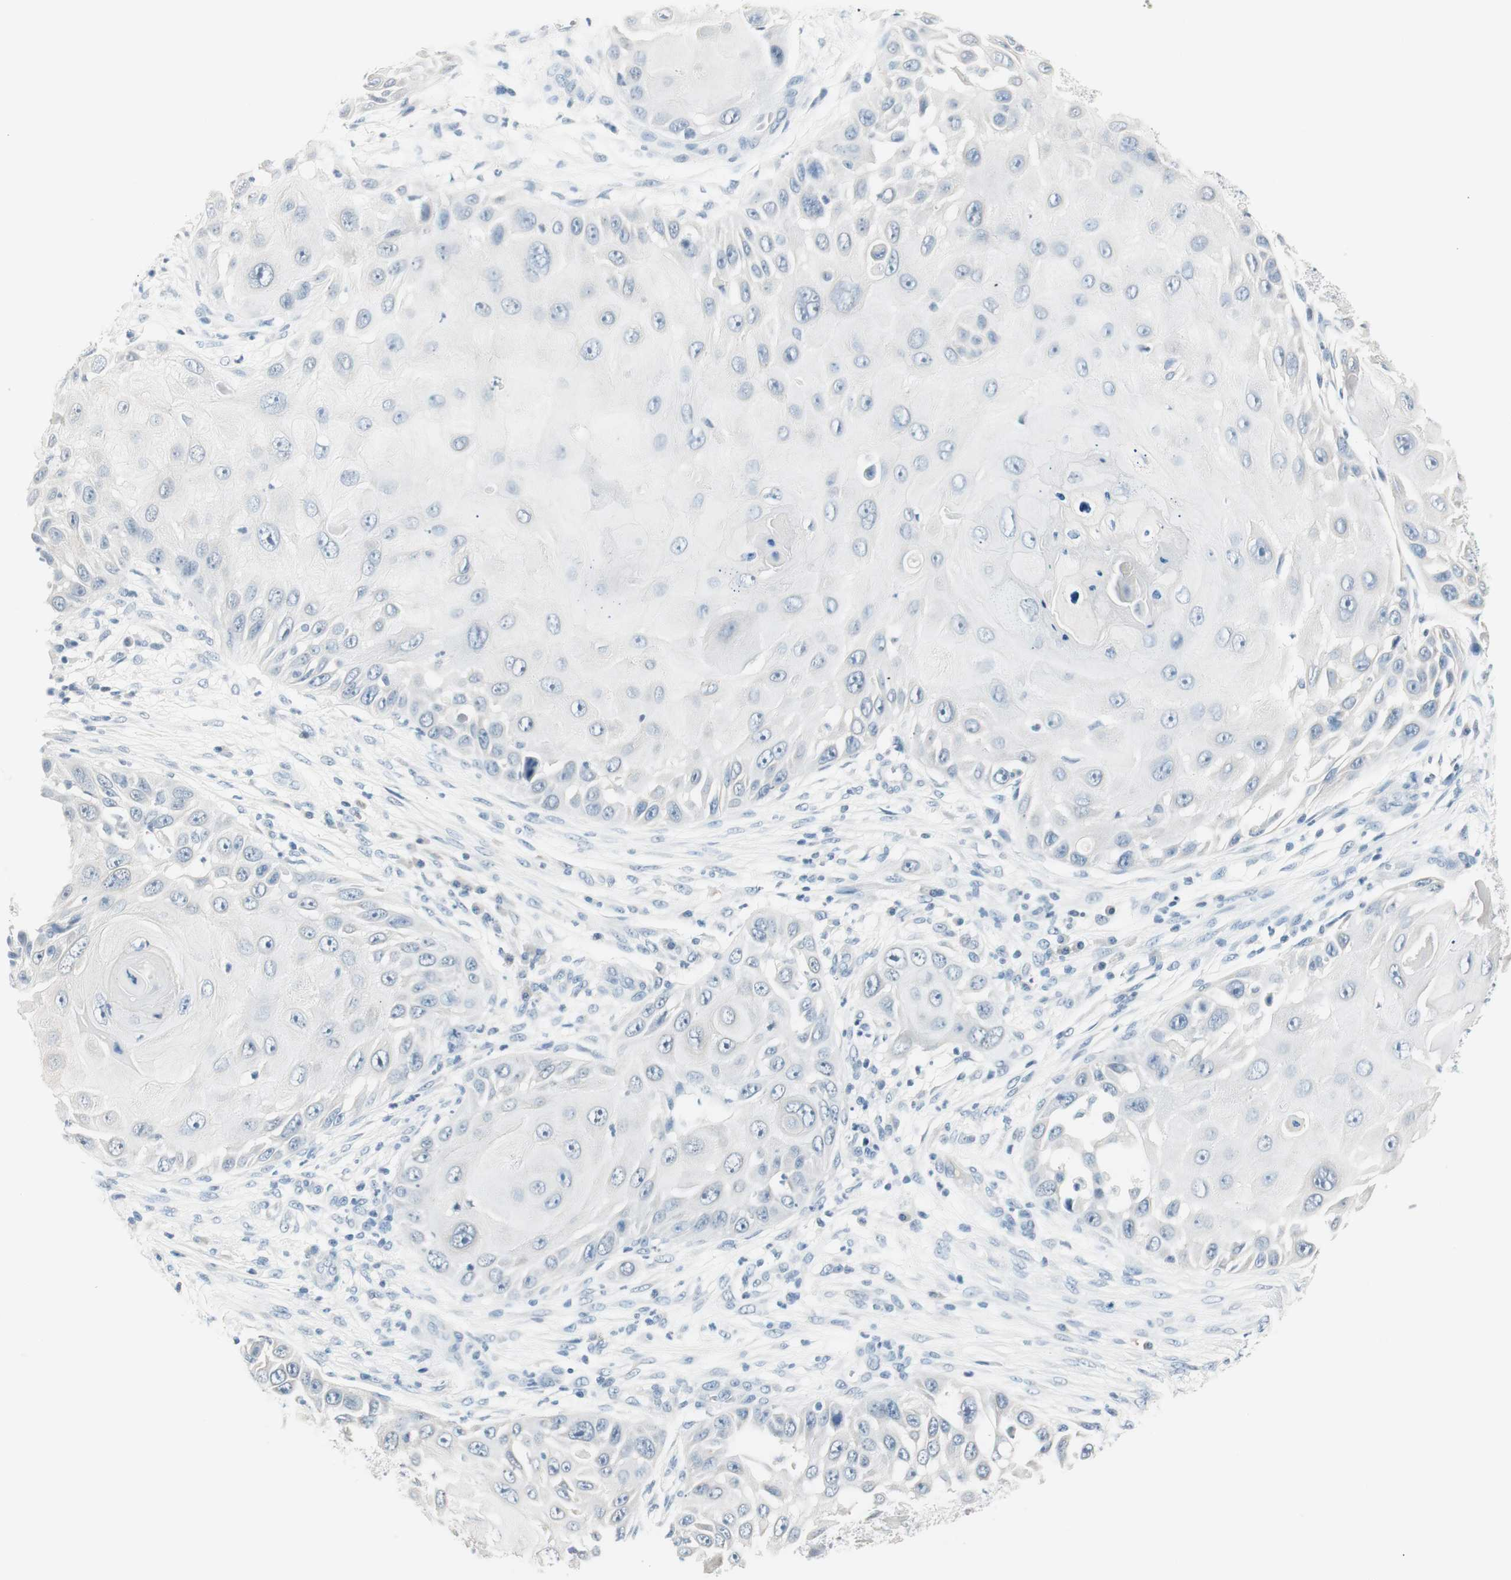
{"staining": {"intensity": "negative", "quantity": "none", "location": "none"}, "tissue": "skin cancer", "cell_type": "Tumor cells", "image_type": "cancer", "snomed": [{"axis": "morphology", "description": "Squamous cell carcinoma, NOS"}, {"axis": "topography", "description": "Skin"}], "caption": "An immunohistochemistry (IHC) histopathology image of skin squamous cell carcinoma is shown. There is no staining in tumor cells of skin squamous cell carcinoma.", "gene": "HOXB13", "patient": {"sex": "female", "age": 44}}